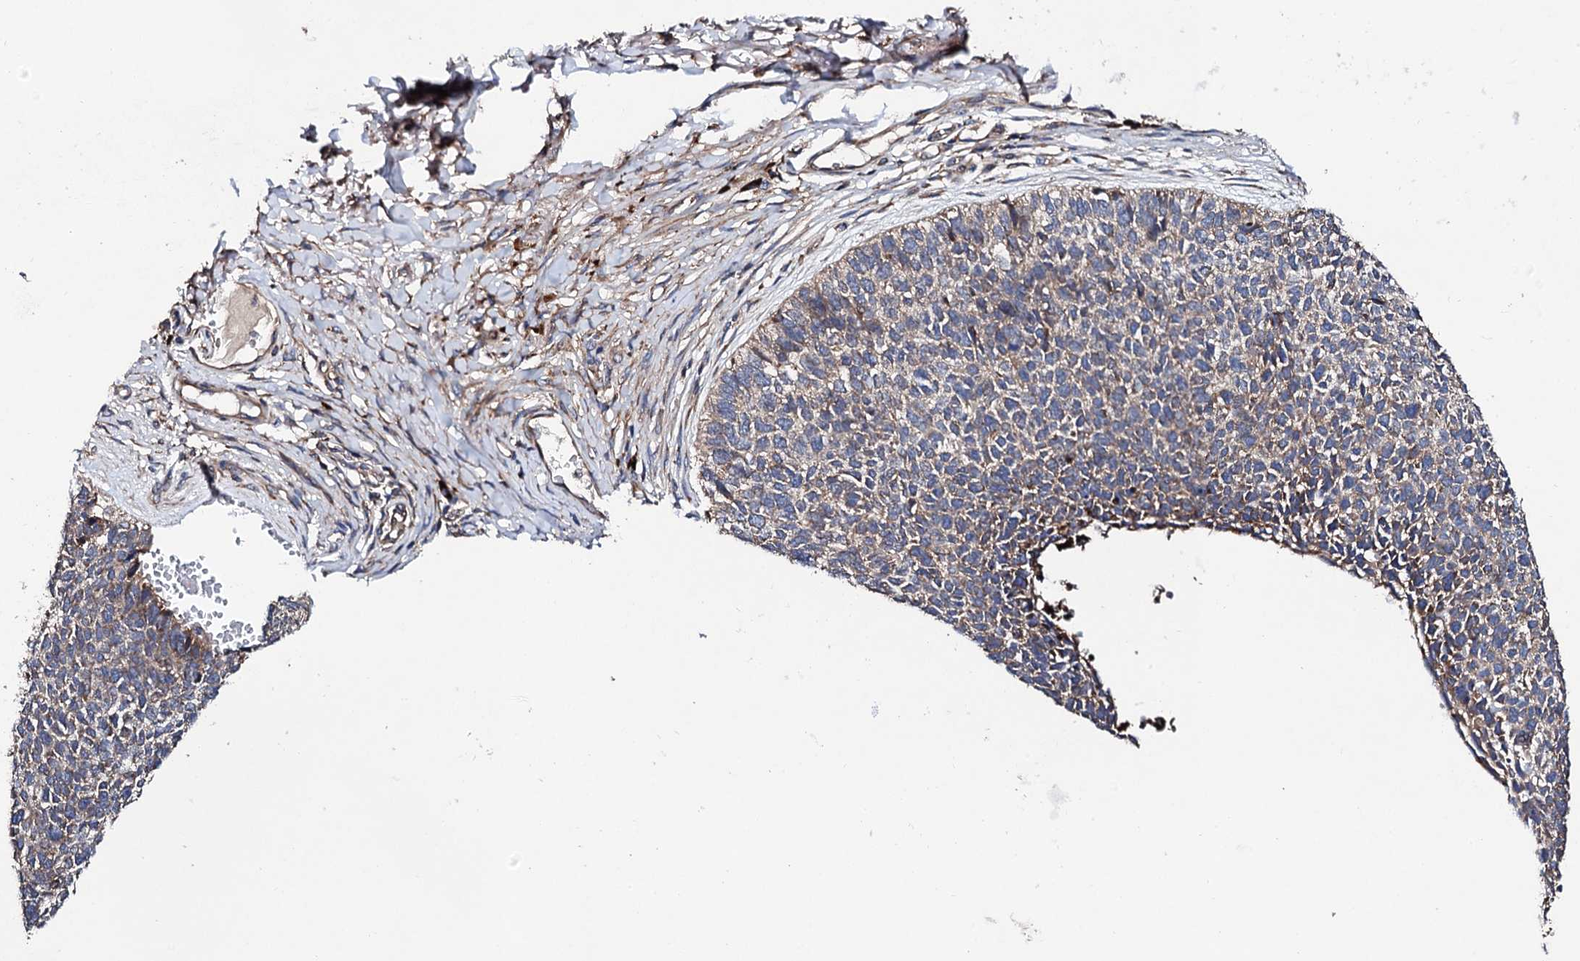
{"staining": {"intensity": "weak", "quantity": "<25%", "location": "cytoplasmic/membranous"}, "tissue": "skin cancer", "cell_type": "Tumor cells", "image_type": "cancer", "snomed": [{"axis": "morphology", "description": "Basal cell carcinoma"}, {"axis": "topography", "description": "Skin"}], "caption": "Immunohistochemical staining of human skin cancer (basal cell carcinoma) demonstrates no significant staining in tumor cells.", "gene": "LIPT2", "patient": {"sex": "female", "age": 84}}